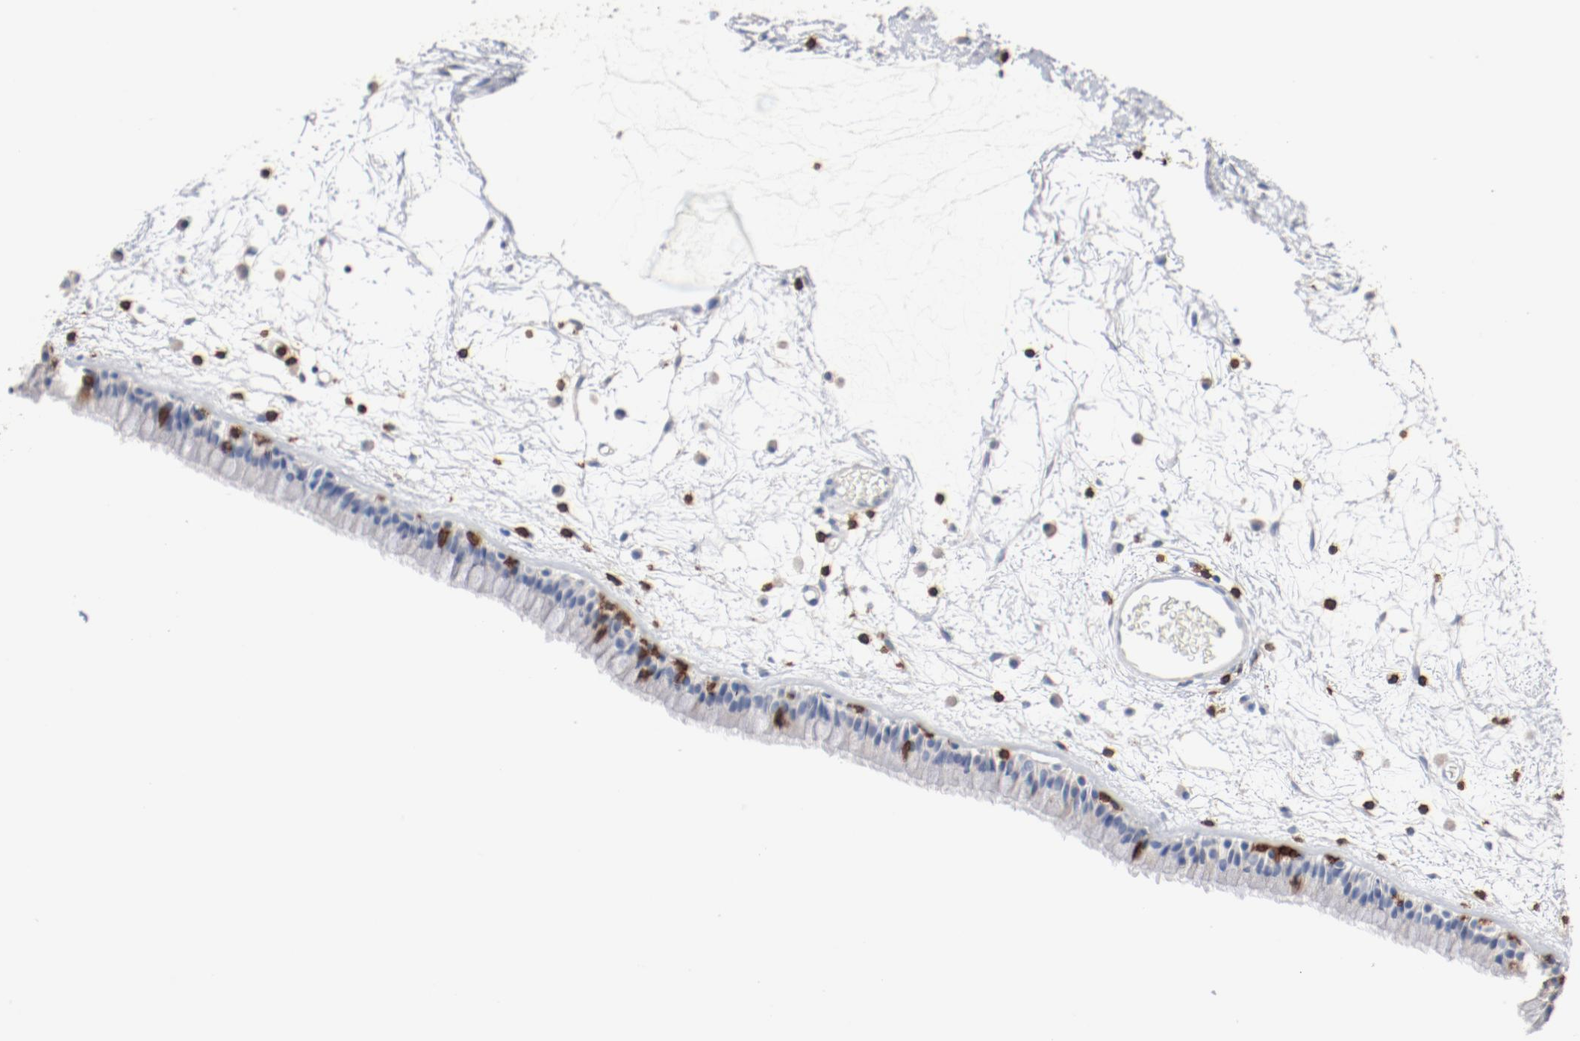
{"staining": {"intensity": "negative", "quantity": "none", "location": "none"}, "tissue": "nasopharynx", "cell_type": "Respiratory epithelial cells", "image_type": "normal", "snomed": [{"axis": "morphology", "description": "Normal tissue, NOS"}, {"axis": "morphology", "description": "Inflammation, NOS"}, {"axis": "topography", "description": "Nasopharynx"}], "caption": "Normal nasopharynx was stained to show a protein in brown. There is no significant positivity in respiratory epithelial cells.", "gene": "CD247", "patient": {"sex": "male", "age": 48}}